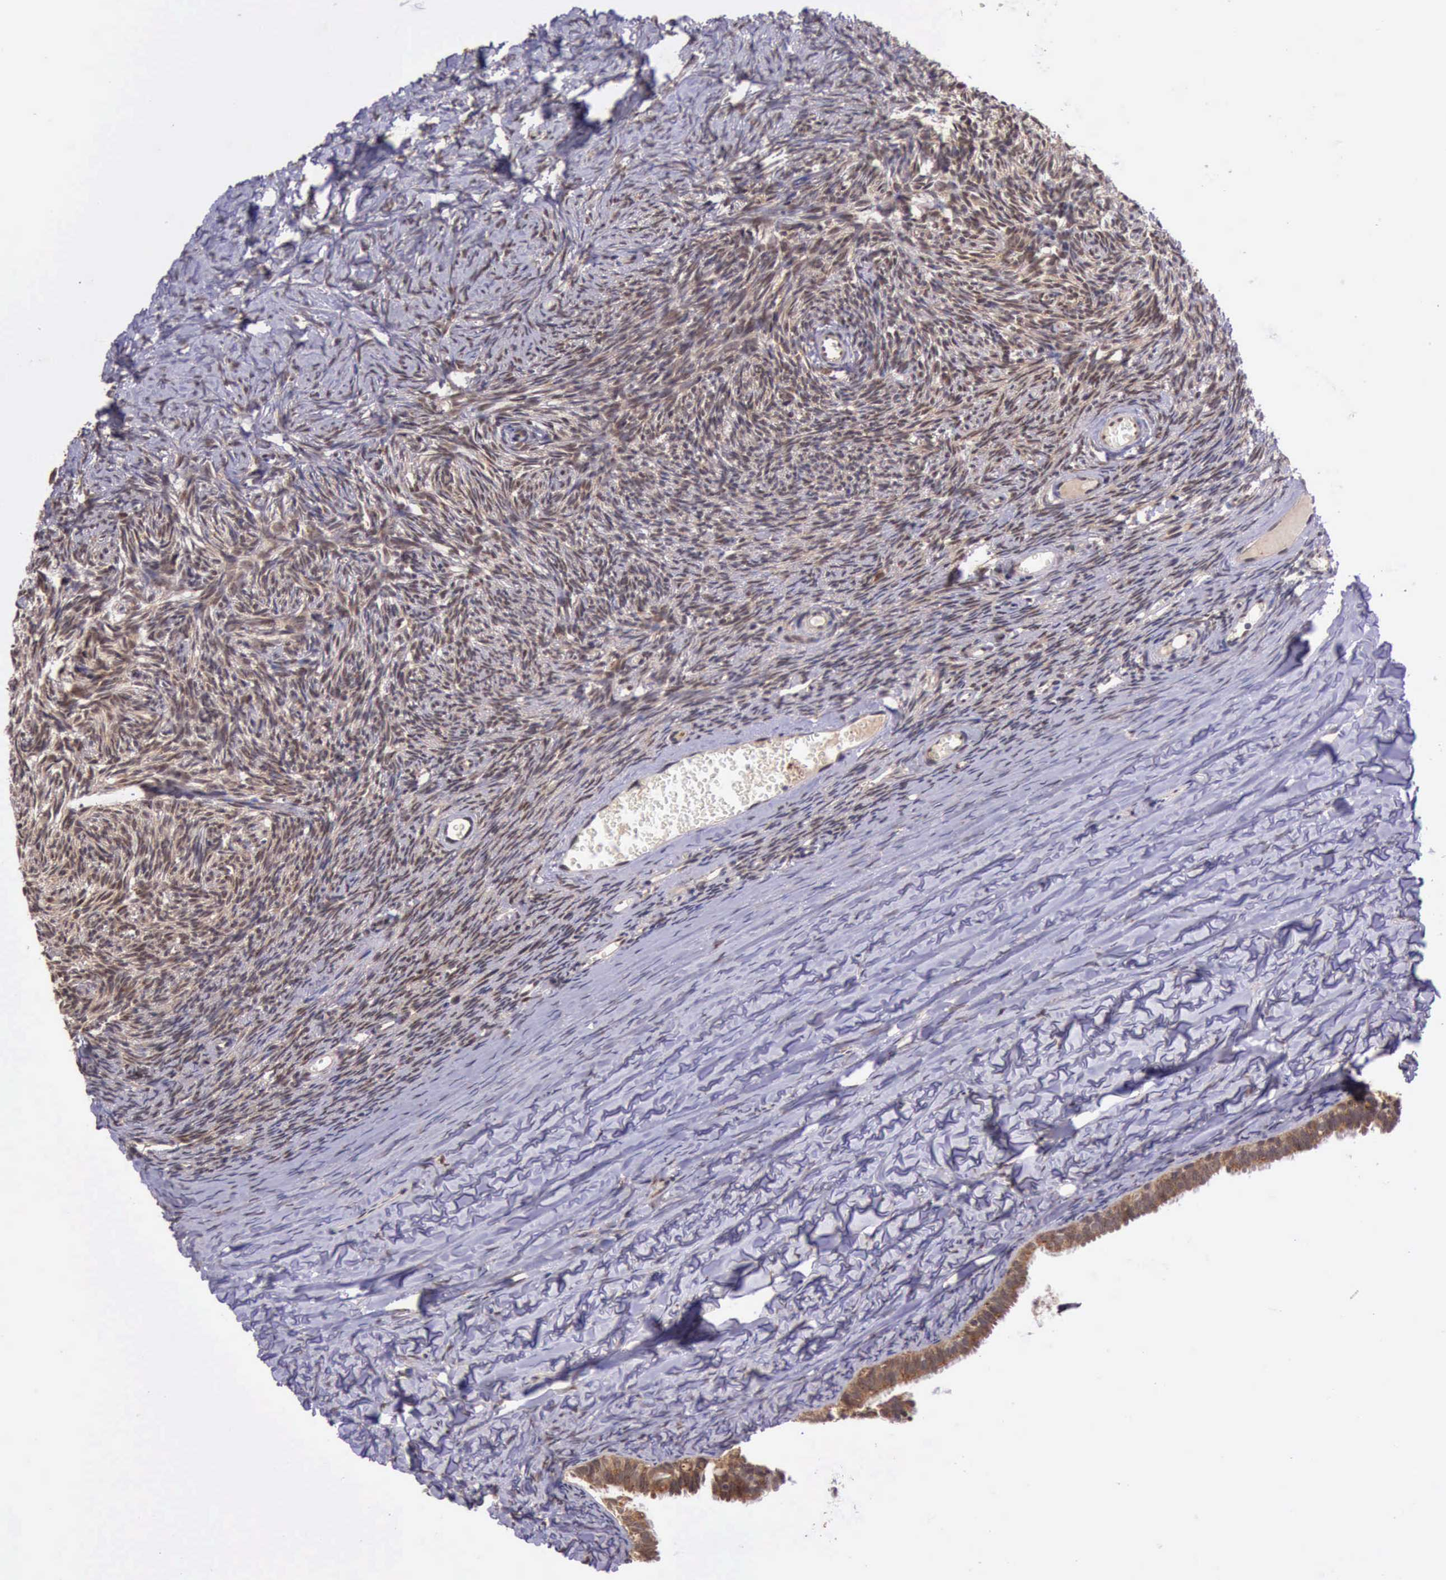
{"staining": {"intensity": "moderate", "quantity": ">75%", "location": "cytoplasmic/membranous"}, "tissue": "ovary", "cell_type": "Follicle cells", "image_type": "normal", "snomed": [{"axis": "morphology", "description": "Normal tissue, NOS"}, {"axis": "topography", "description": "Ovary"}], "caption": "DAB immunohistochemical staining of unremarkable ovary exhibits moderate cytoplasmic/membranous protein staining in approximately >75% of follicle cells.", "gene": "ARMCX3", "patient": {"sex": "female", "age": 59}}